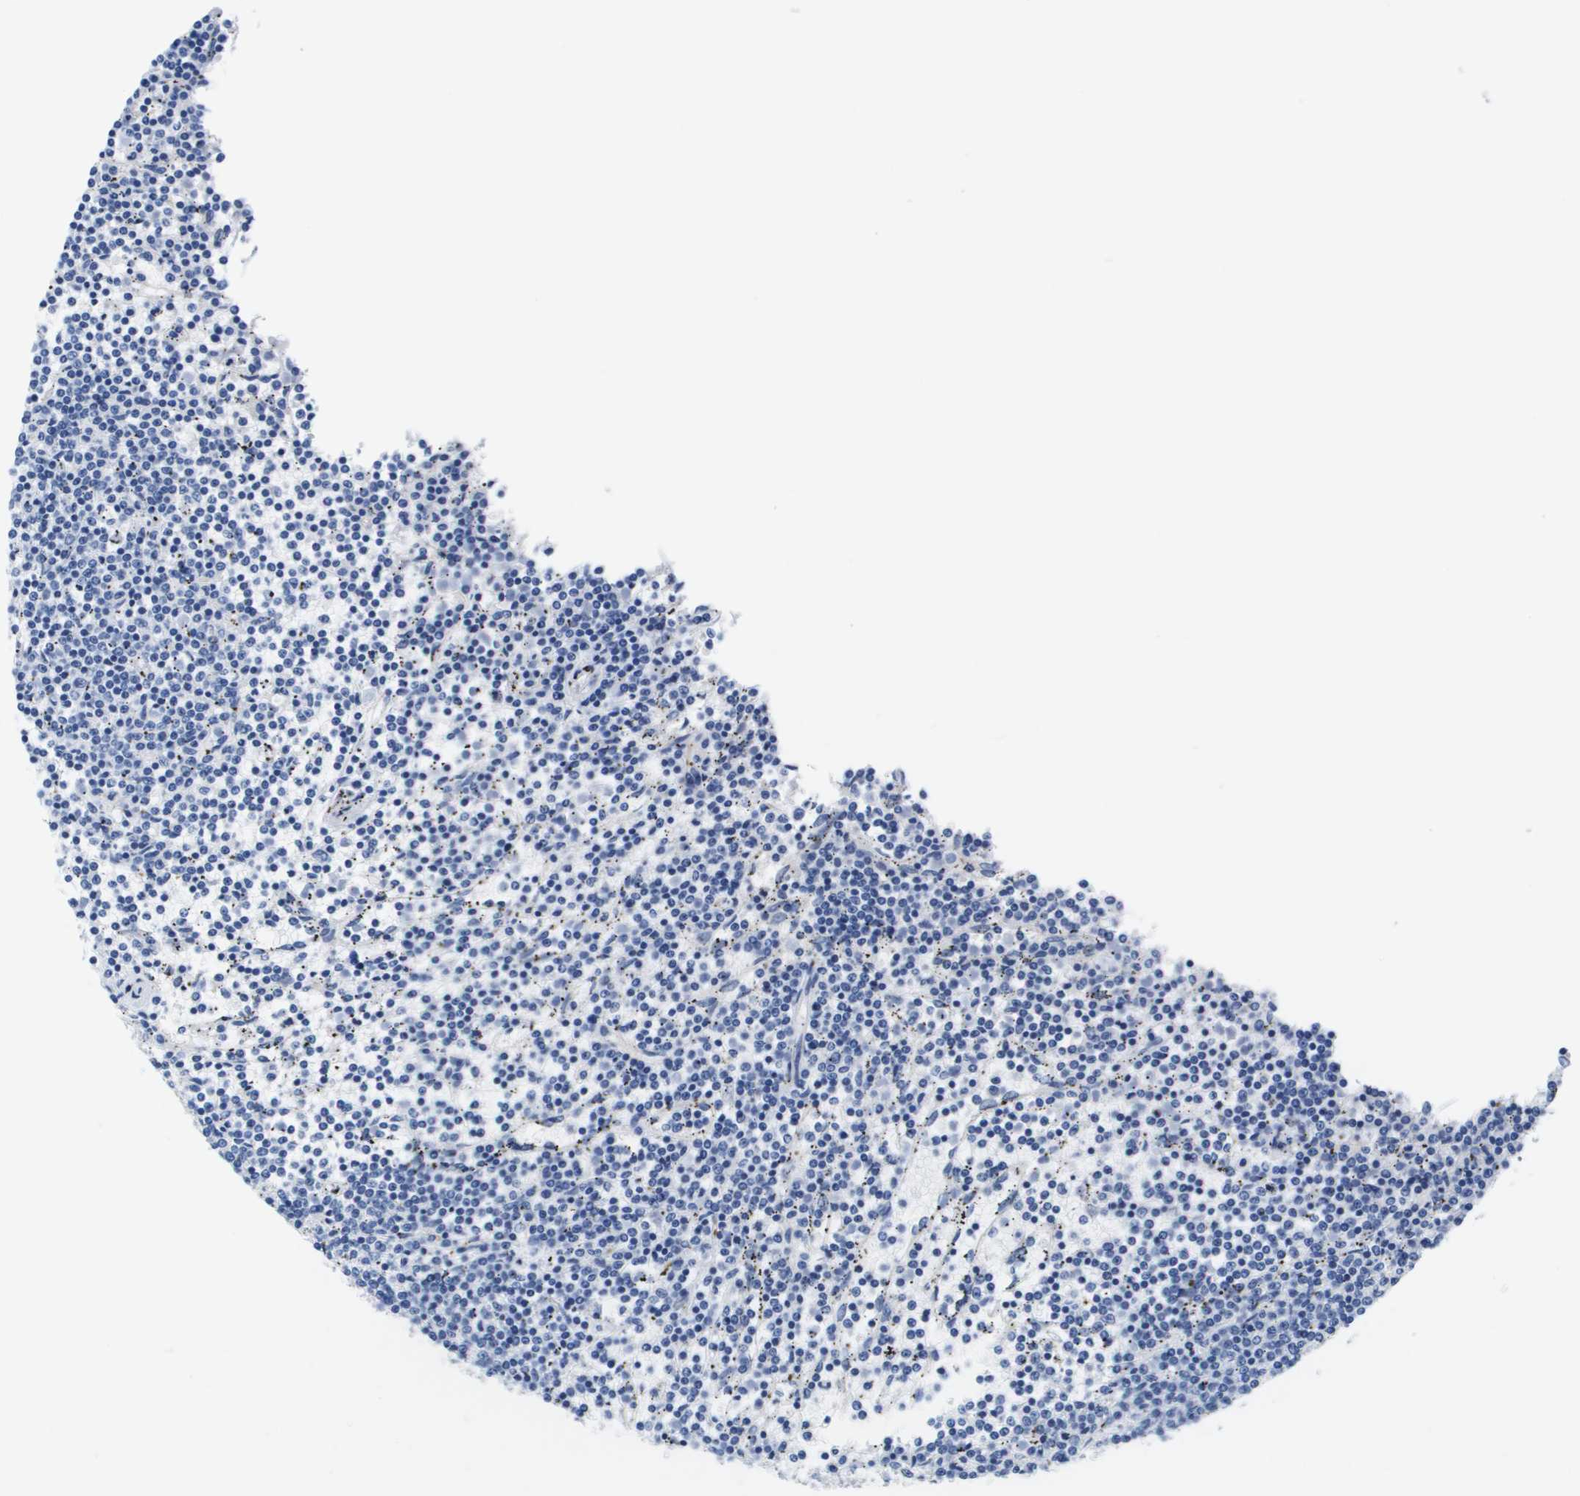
{"staining": {"intensity": "negative", "quantity": "none", "location": "none"}, "tissue": "lymphoma", "cell_type": "Tumor cells", "image_type": "cancer", "snomed": [{"axis": "morphology", "description": "Malignant lymphoma, non-Hodgkin's type, Low grade"}, {"axis": "topography", "description": "Spleen"}], "caption": "Tumor cells show no significant protein positivity in low-grade malignant lymphoma, non-Hodgkin's type.", "gene": "APOA1", "patient": {"sex": "female", "age": 50}}